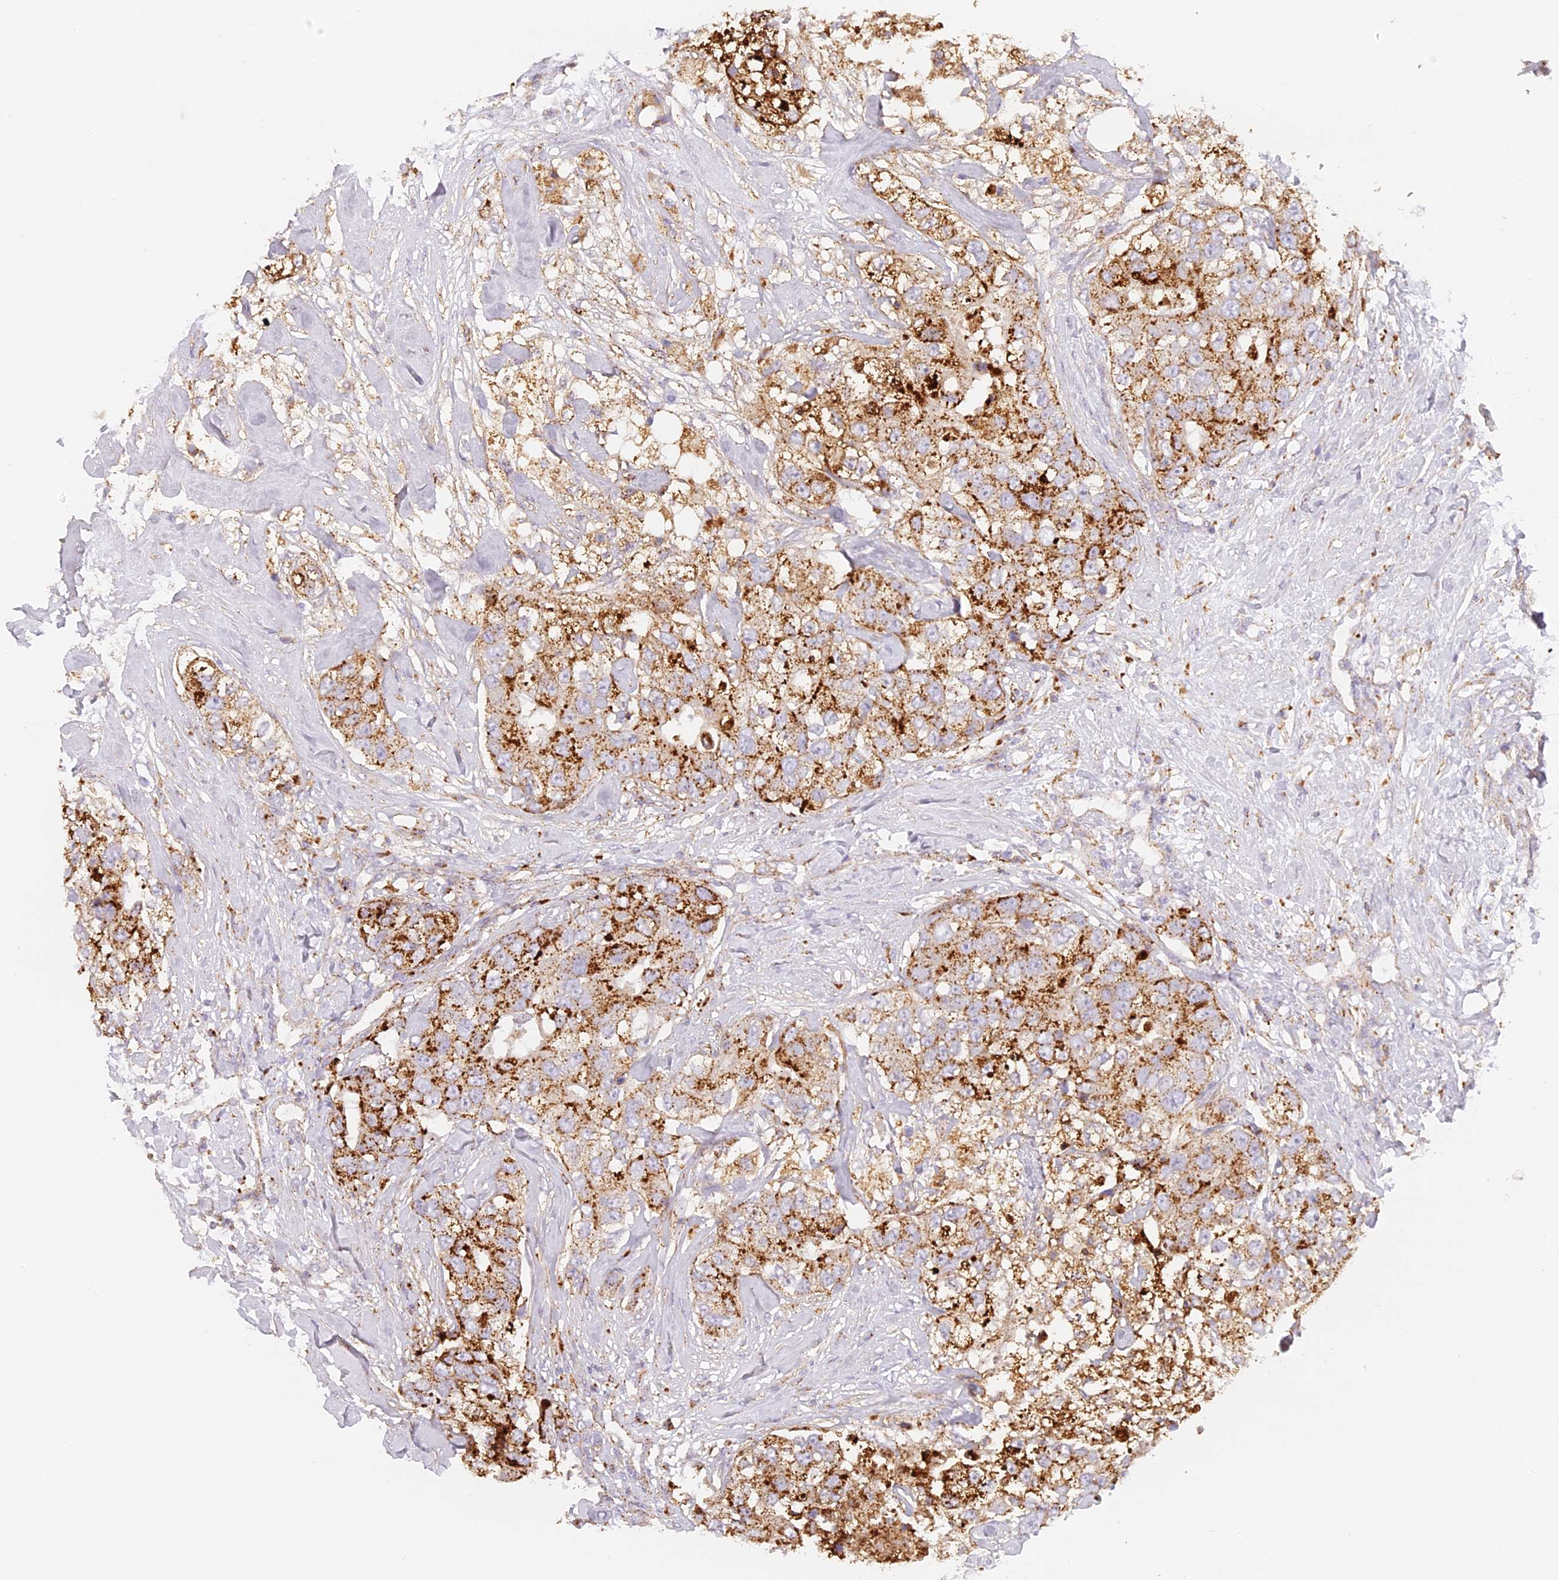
{"staining": {"intensity": "moderate", "quantity": ">75%", "location": "cytoplasmic/membranous"}, "tissue": "breast cancer", "cell_type": "Tumor cells", "image_type": "cancer", "snomed": [{"axis": "morphology", "description": "Duct carcinoma"}, {"axis": "topography", "description": "Breast"}], "caption": "About >75% of tumor cells in human invasive ductal carcinoma (breast) demonstrate moderate cytoplasmic/membranous protein positivity as visualized by brown immunohistochemical staining.", "gene": "LAMP2", "patient": {"sex": "female", "age": 62}}